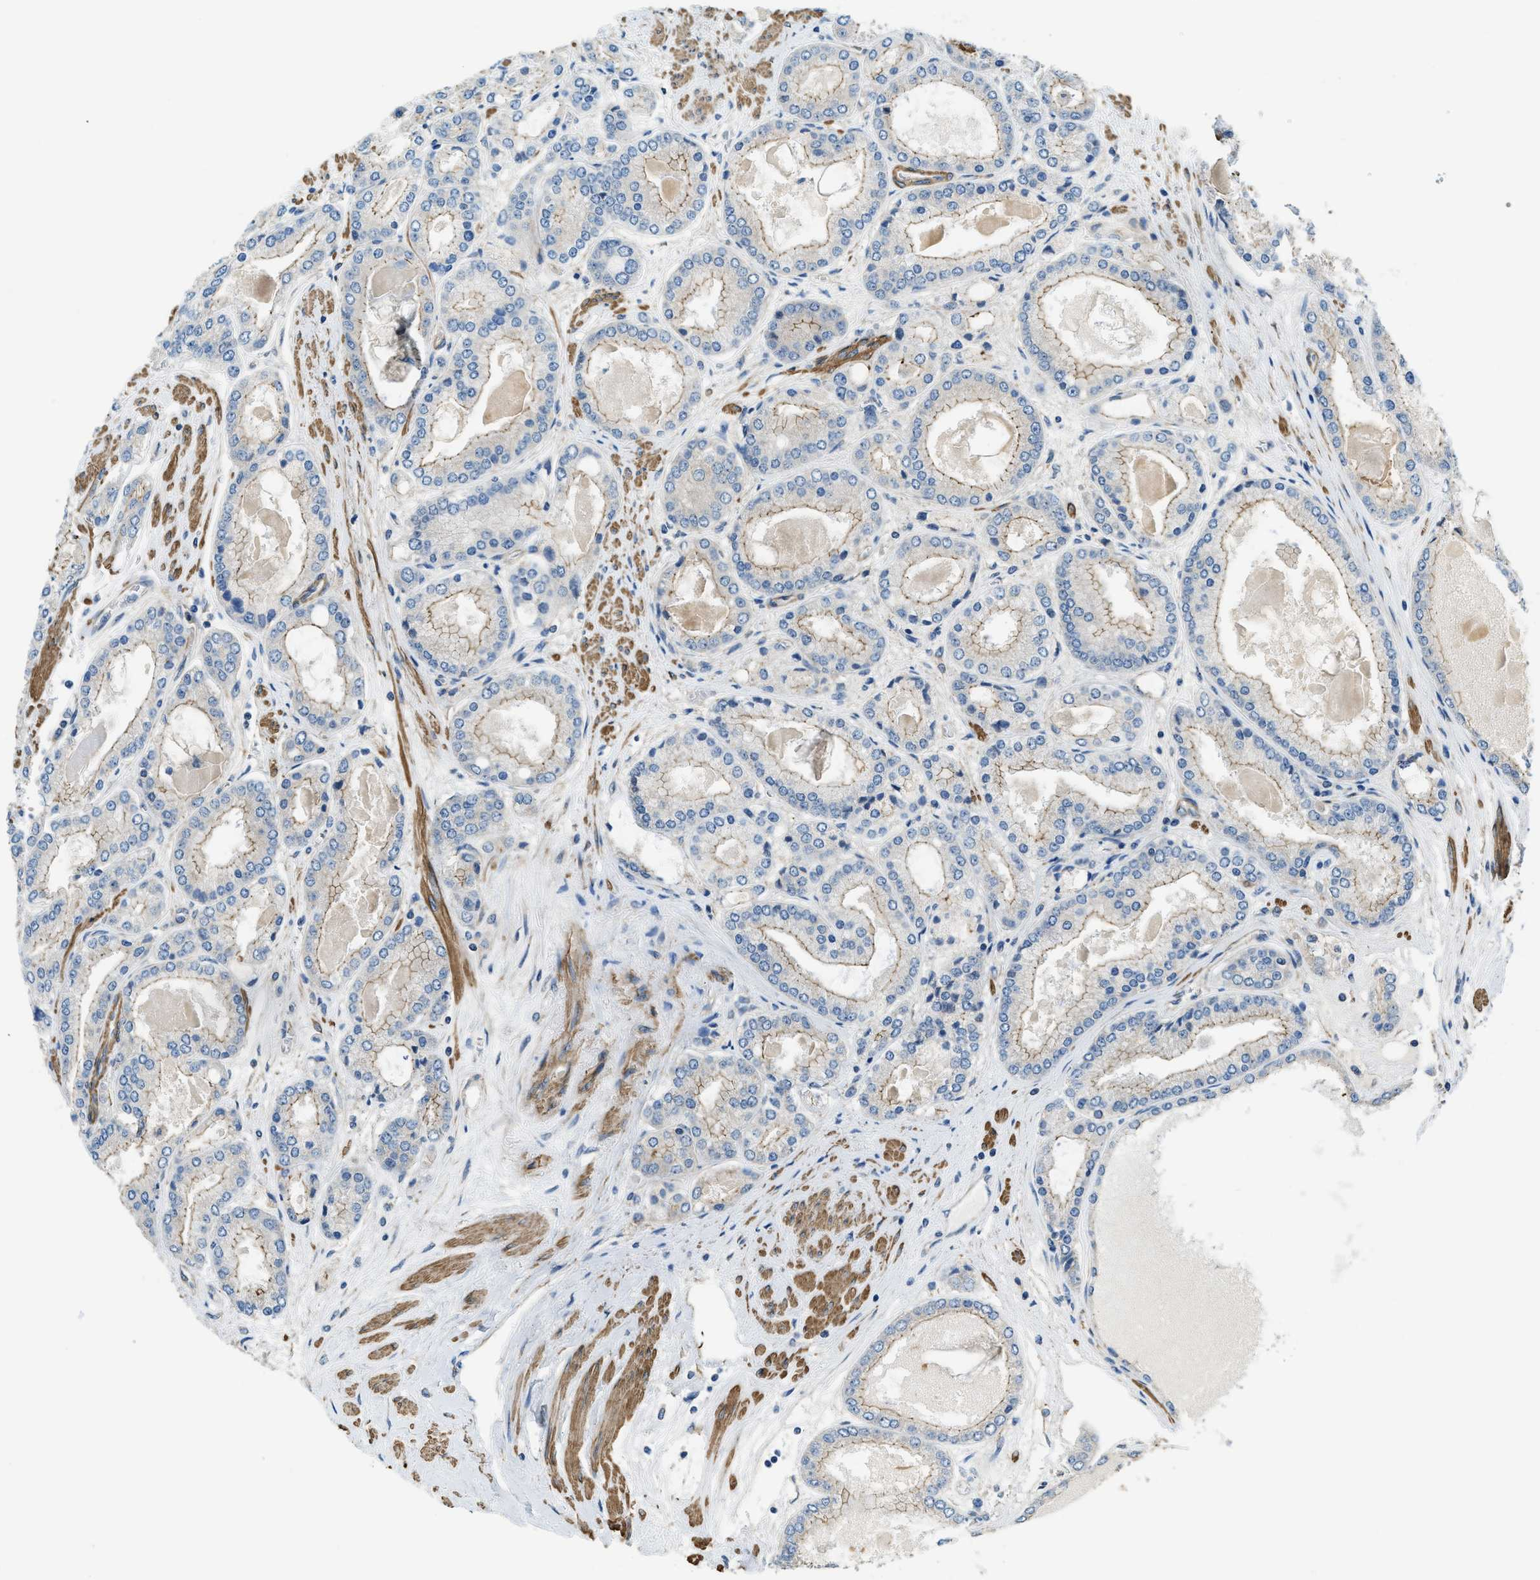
{"staining": {"intensity": "weak", "quantity": "<25%", "location": "cytoplasmic/membranous"}, "tissue": "prostate cancer", "cell_type": "Tumor cells", "image_type": "cancer", "snomed": [{"axis": "morphology", "description": "Adenocarcinoma, High grade"}, {"axis": "topography", "description": "Prostate"}], "caption": "A high-resolution histopathology image shows IHC staining of prostate cancer (high-grade adenocarcinoma), which demonstrates no significant expression in tumor cells.", "gene": "CGN", "patient": {"sex": "male", "age": 59}}